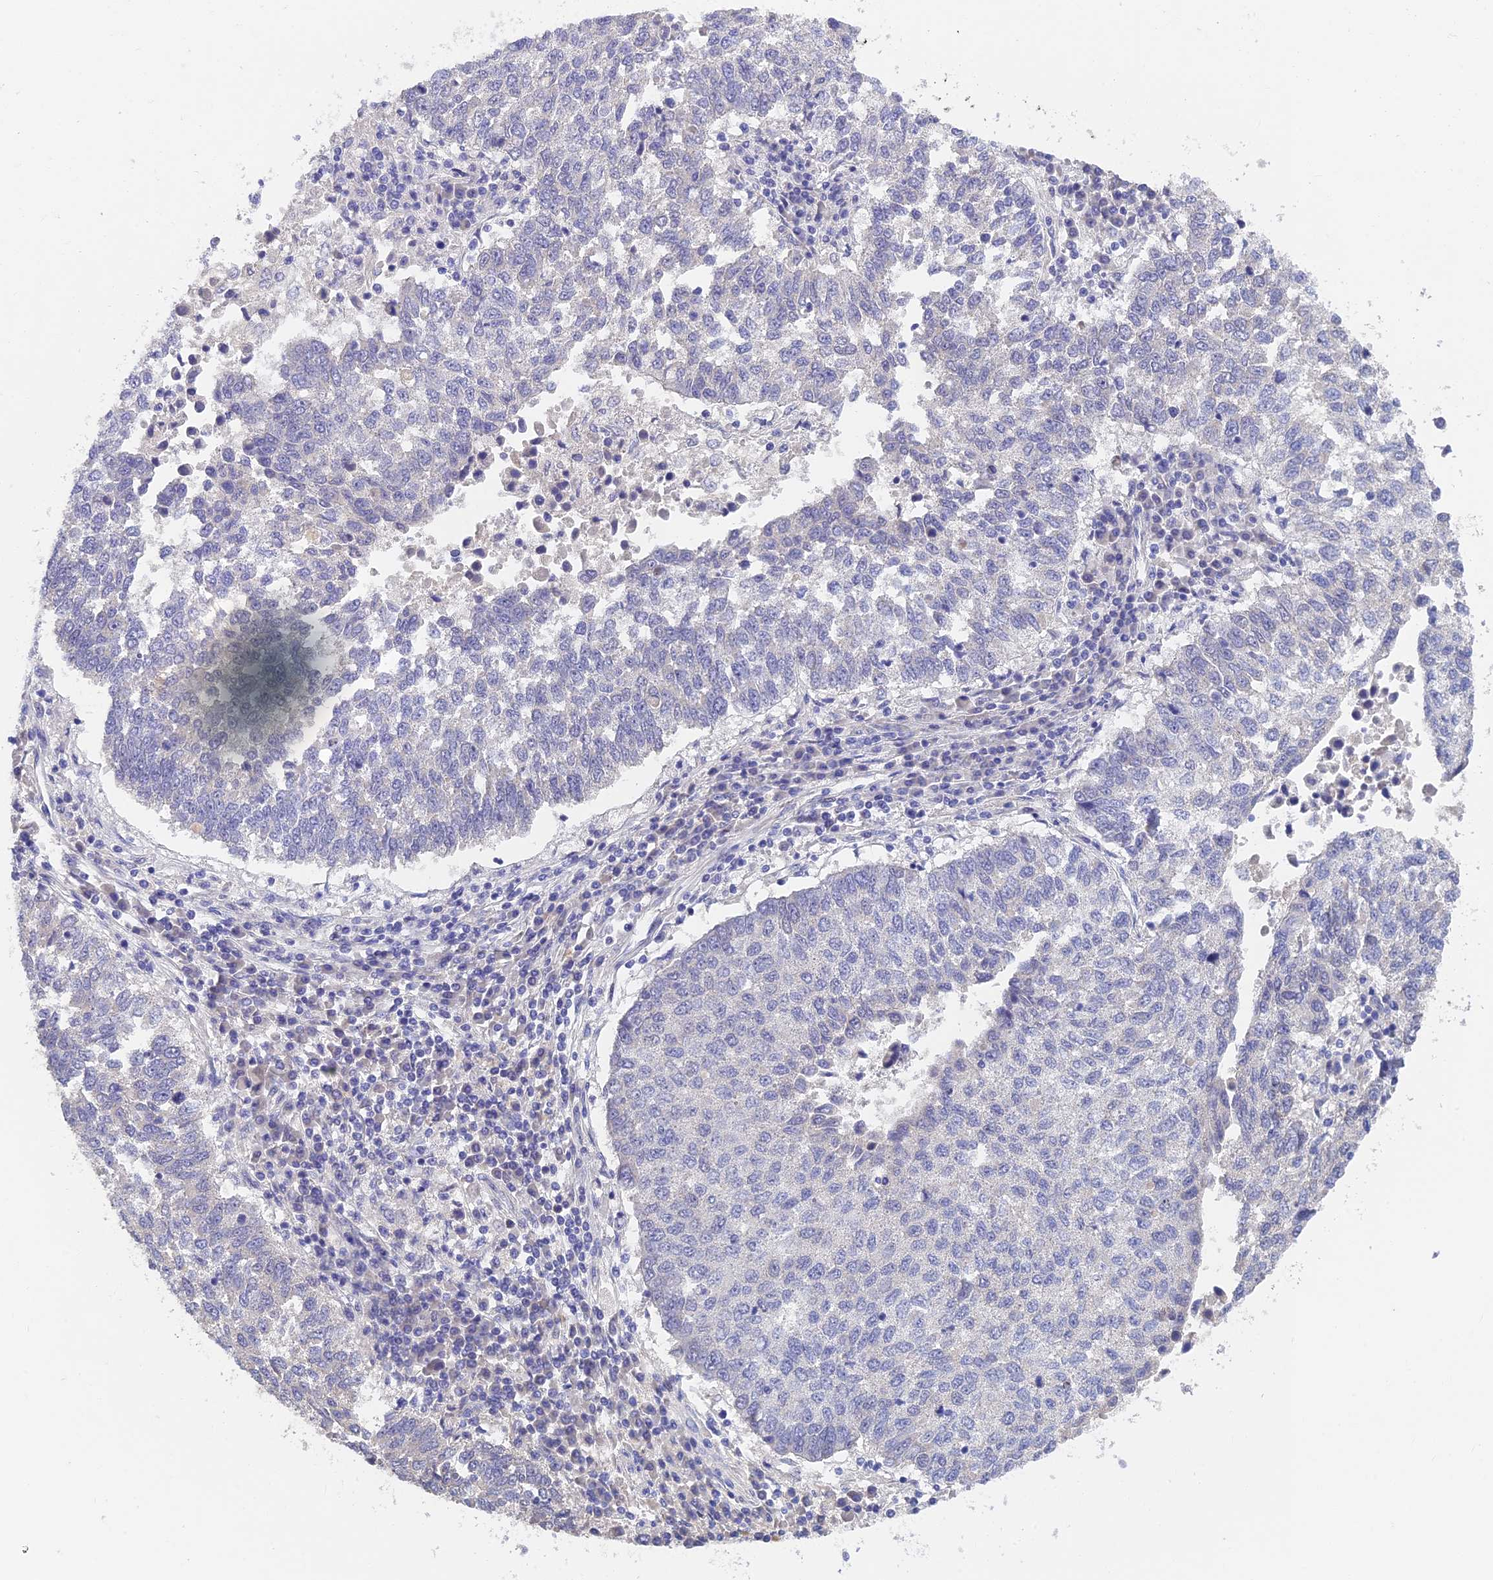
{"staining": {"intensity": "negative", "quantity": "none", "location": "none"}, "tissue": "lung cancer", "cell_type": "Tumor cells", "image_type": "cancer", "snomed": [{"axis": "morphology", "description": "Squamous cell carcinoma, NOS"}, {"axis": "topography", "description": "Lung"}], "caption": "Squamous cell carcinoma (lung) was stained to show a protein in brown. There is no significant staining in tumor cells.", "gene": "ADAMTS13", "patient": {"sex": "male", "age": 73}}